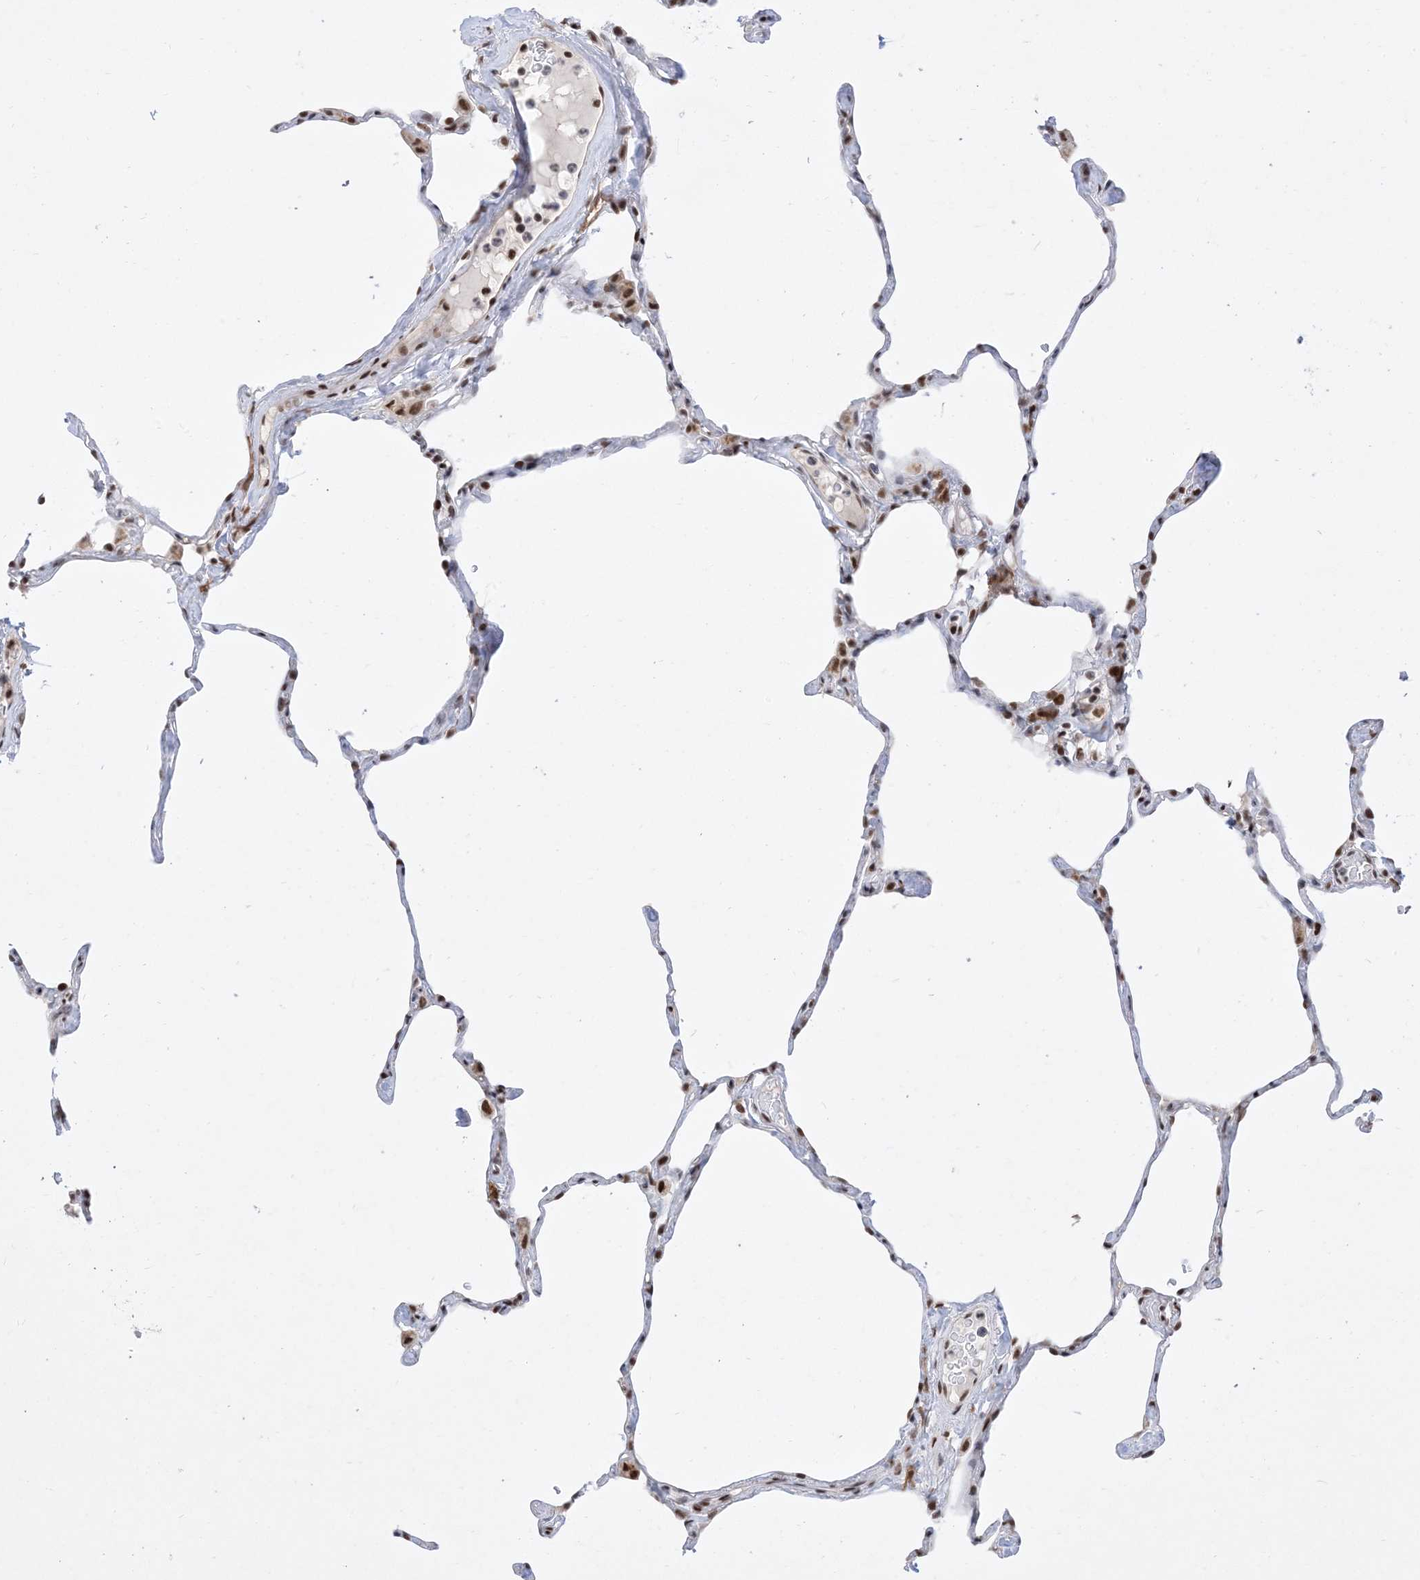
{"staining": {"intensity": "negative", "quantity": "none", "location": "none"}, "tissue": "lung", "cell_type": "Alveolar cells", "image_type": "normal", "snomed": [{"axis": "morphology", "description": "Normal tissue, NOS"}, {"axis": "topography", "description": "Lung"}], "caption": "This is an immunohistochemistry histopathology image of normal human lung. There is no positivity in alveolar cells.", "gene": "SF3A3", "patient": {"sex": "male", "age": 65}}